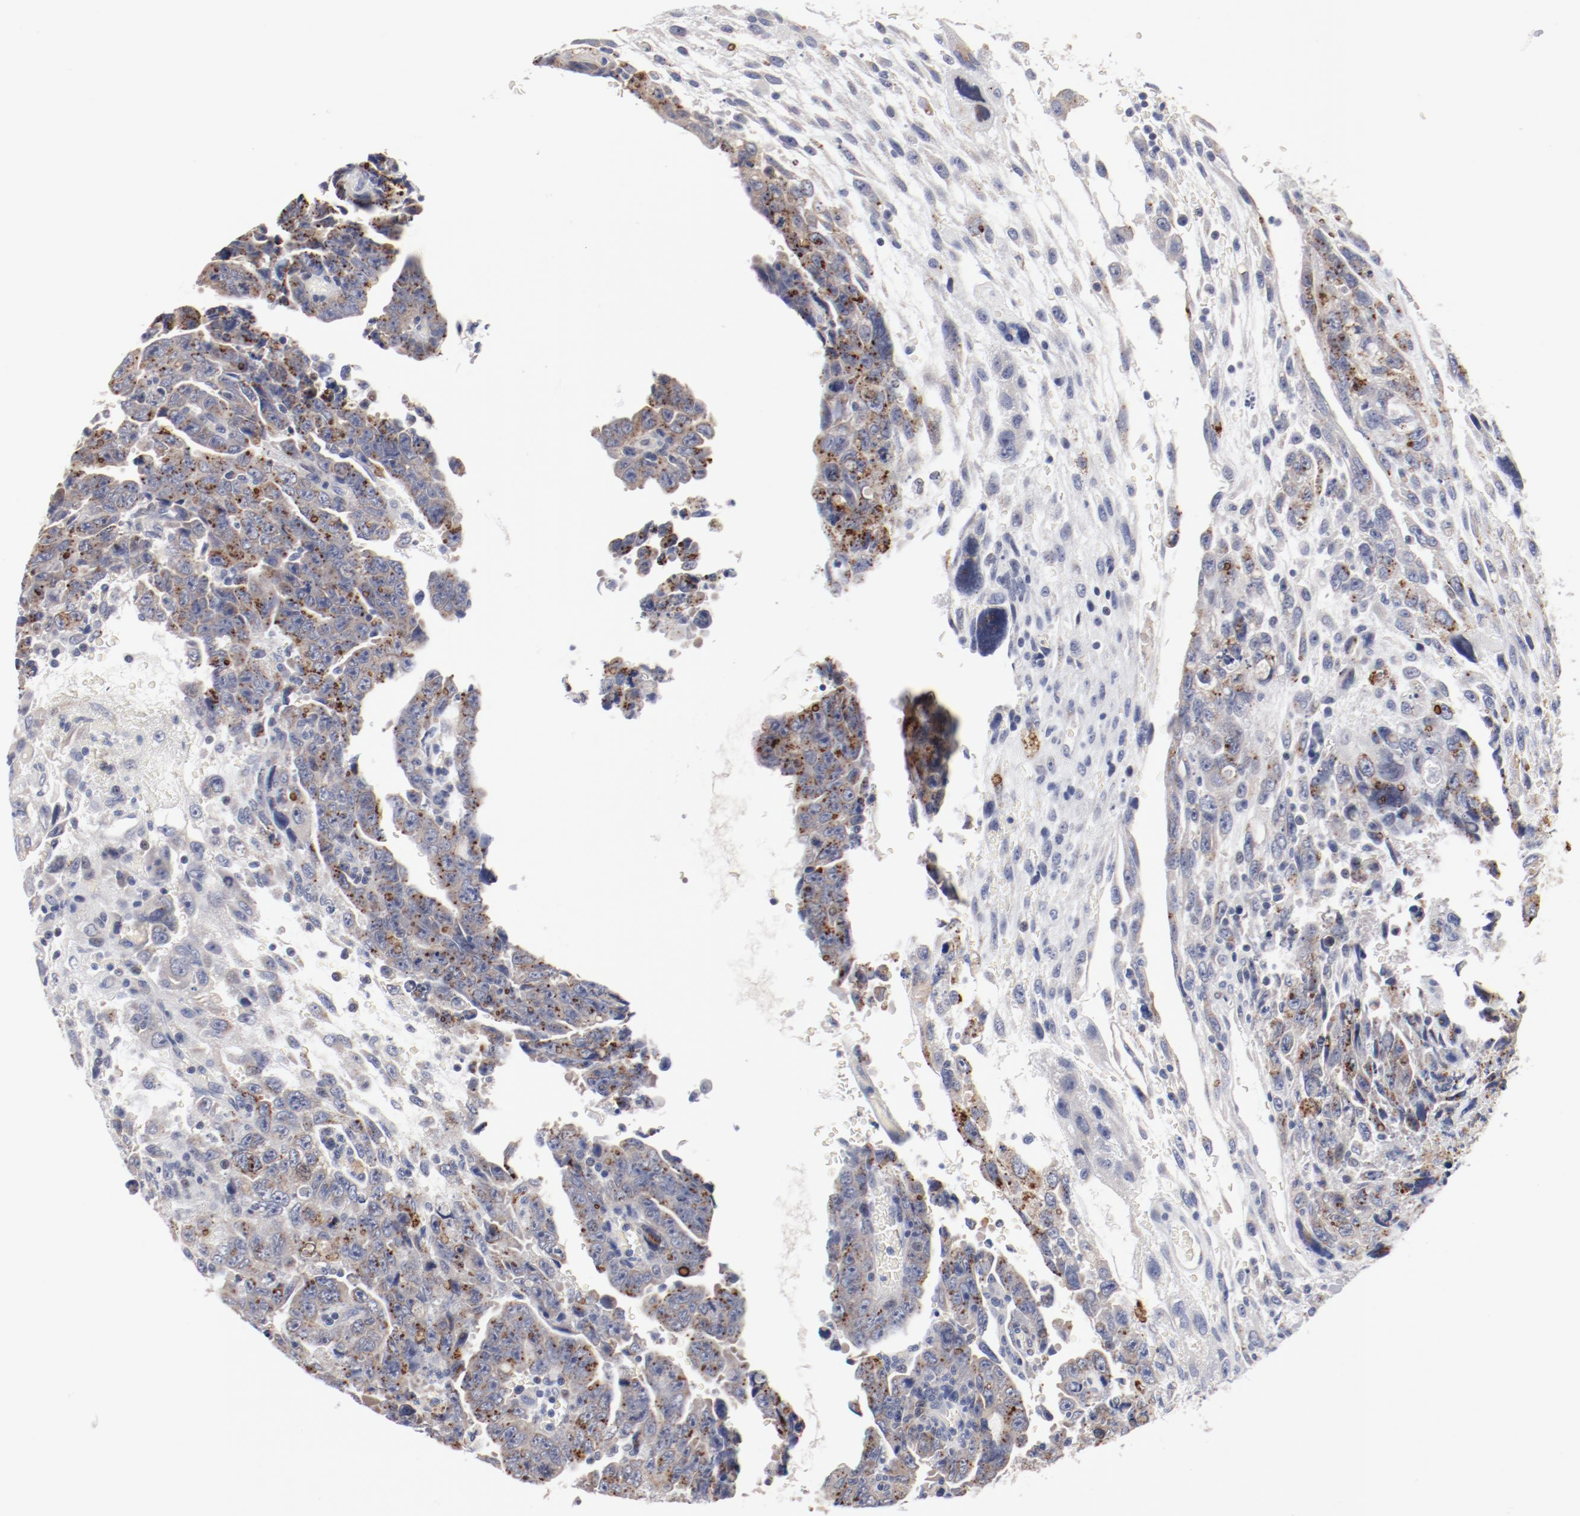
{"staining": {"intensity": "moderate", "quantity": "25%-75%", "location": "cytoplasmic/membranous"}, "tissue": "testis cancer", "cell_type": "Tumor cells", "image_type": "cancer", "snomed": [{"axis": "morphology", "description": "Carcinoma, Embryonal, NOS"}, {"axis": "topography", "description": "Testis"}], "caption": "IHC of human testis cancer (embryonal carcinoma) shows medium levels of moderate cytoplasmic/membranous expression in about 25%-75% of tumor cells.", "gene": "GPR143", "patient": {"sex": "male", "age": 28}}